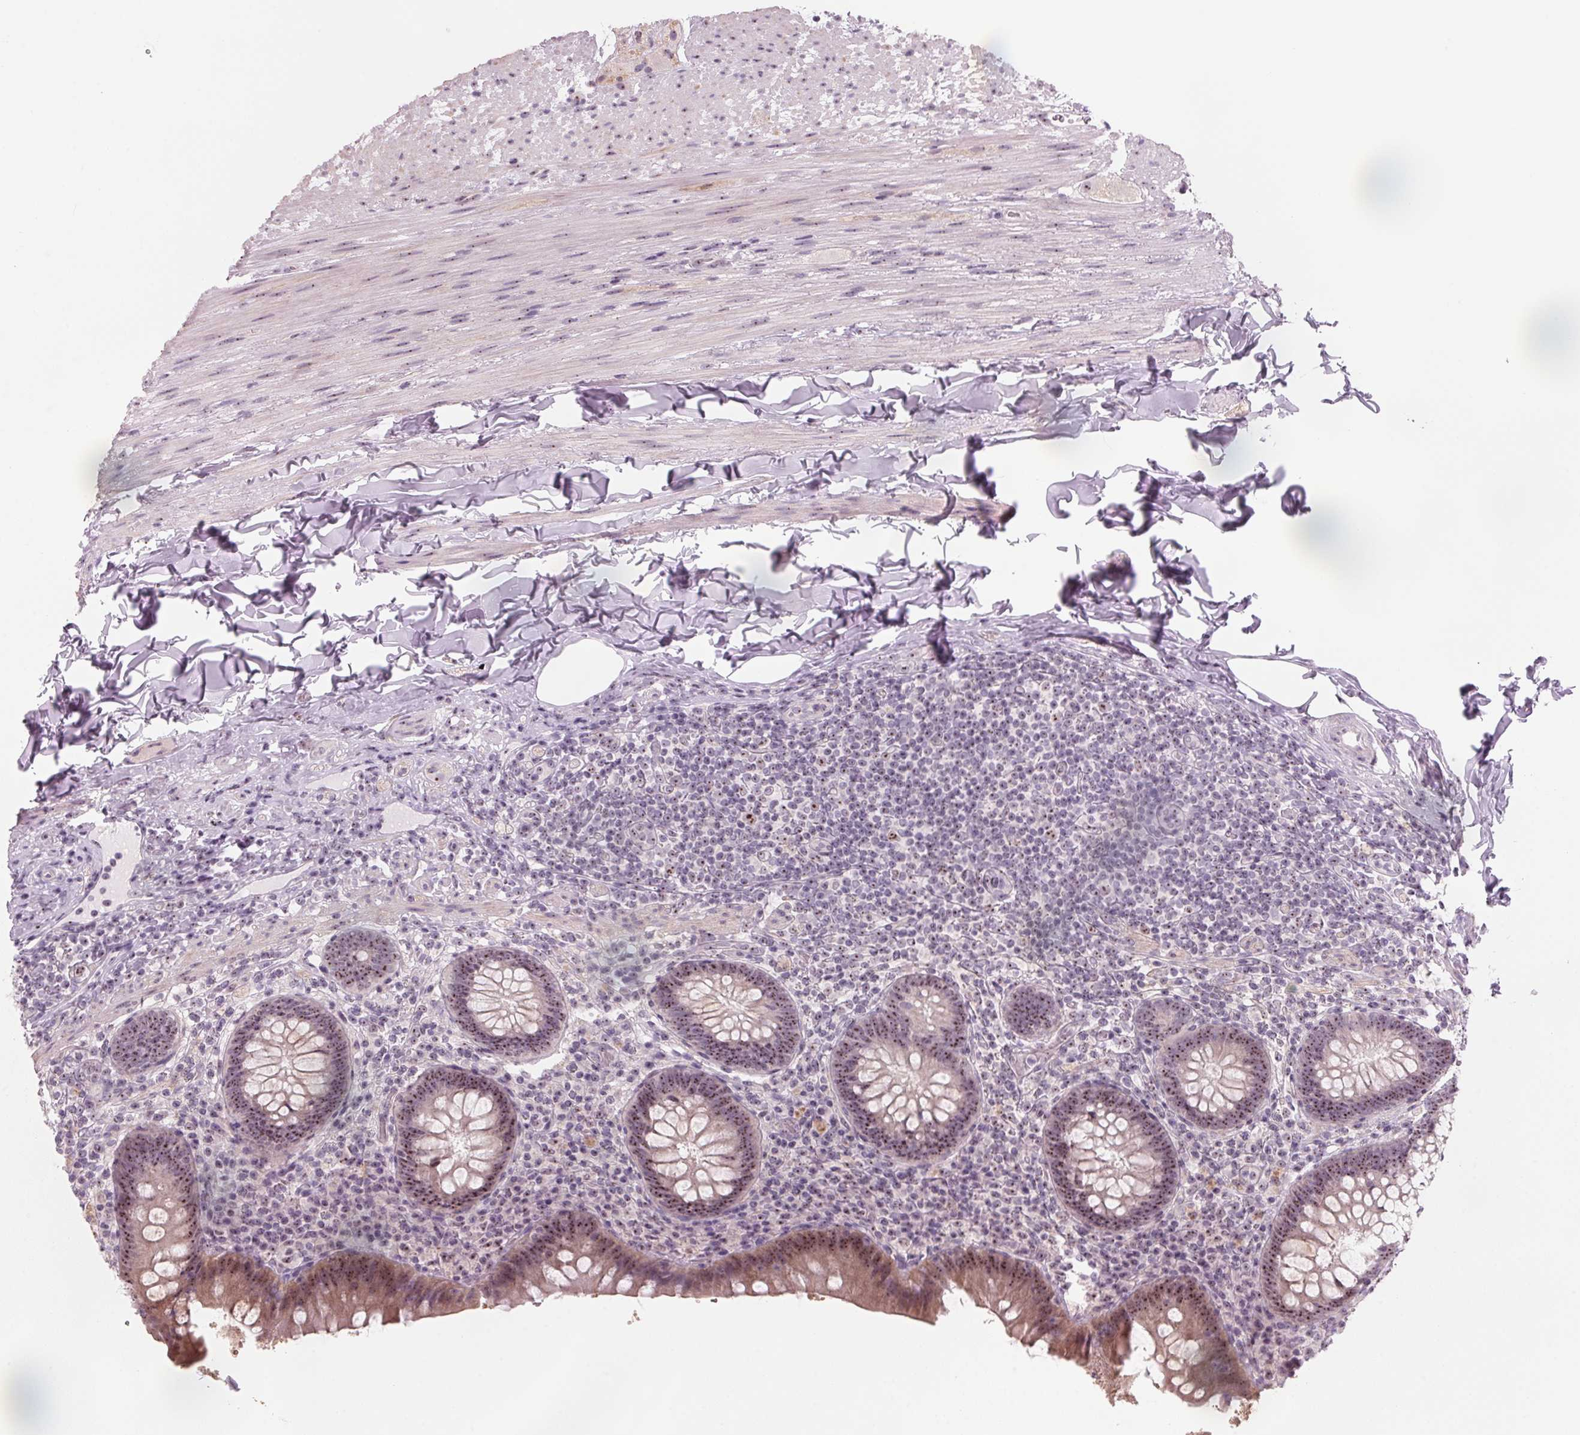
{"staining": {"intensity": "moderate", "quantity": "25%-75%", "location": "cytoplasmic/membranous,nuclear"}, "tissue": "appendix", "cell_type": "Glandular cells", "image_type": "normal", "snomed": [{"axis": "morphology", "description": "Normal tissue, NOS"}, {"axis": "topography", "description": "Appendix"}], "caption": "A high-resolution histopathology image shows immunohistochemistry staining of normal appendix, which demonstrates moderate cytoplasmic/membranous,nuclear staining in about 25%-75% of glandular cells.", "gene": "DNTTIP2", "patient": {"sex": "male", "age": 47}}